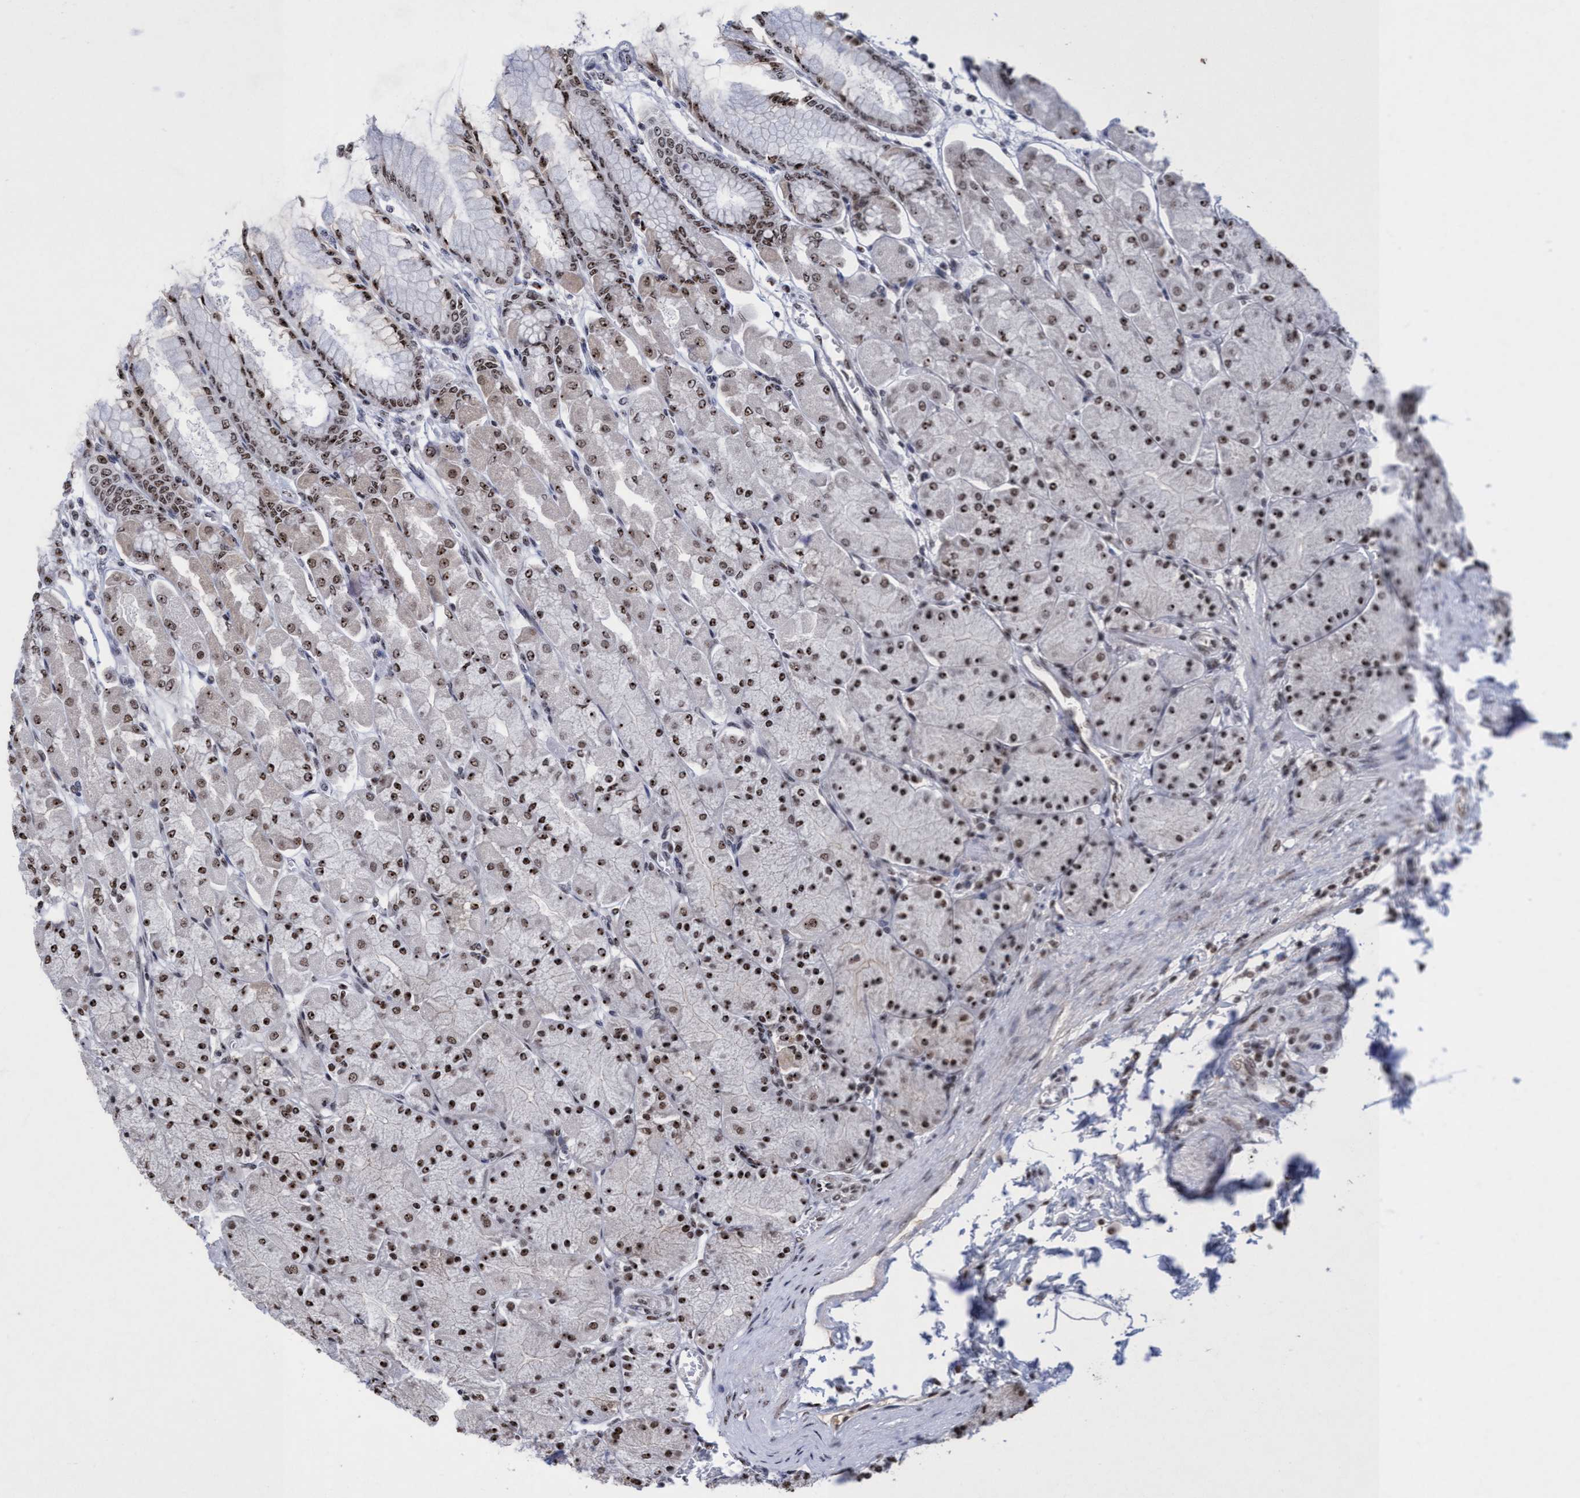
{"staining": {"intensity": "strong", "quantity": ">75%", "location": "nuclear"}, "tissue": "stomach", "cell_type": "Glandular cells", "image_type": "normal", "snomed": [{"axis": "morphology", "description": "Normal tissue, NOS"}, {"axis": "topography", "description": "Stomach, upper"}], "caption": "Stomach stained for a protein (brown) reveals strong nuclear positive expression in approximately >75% of glandular cells.", "gene": "EFCAB10", "patient": {"sex": "female", "age": 56}}